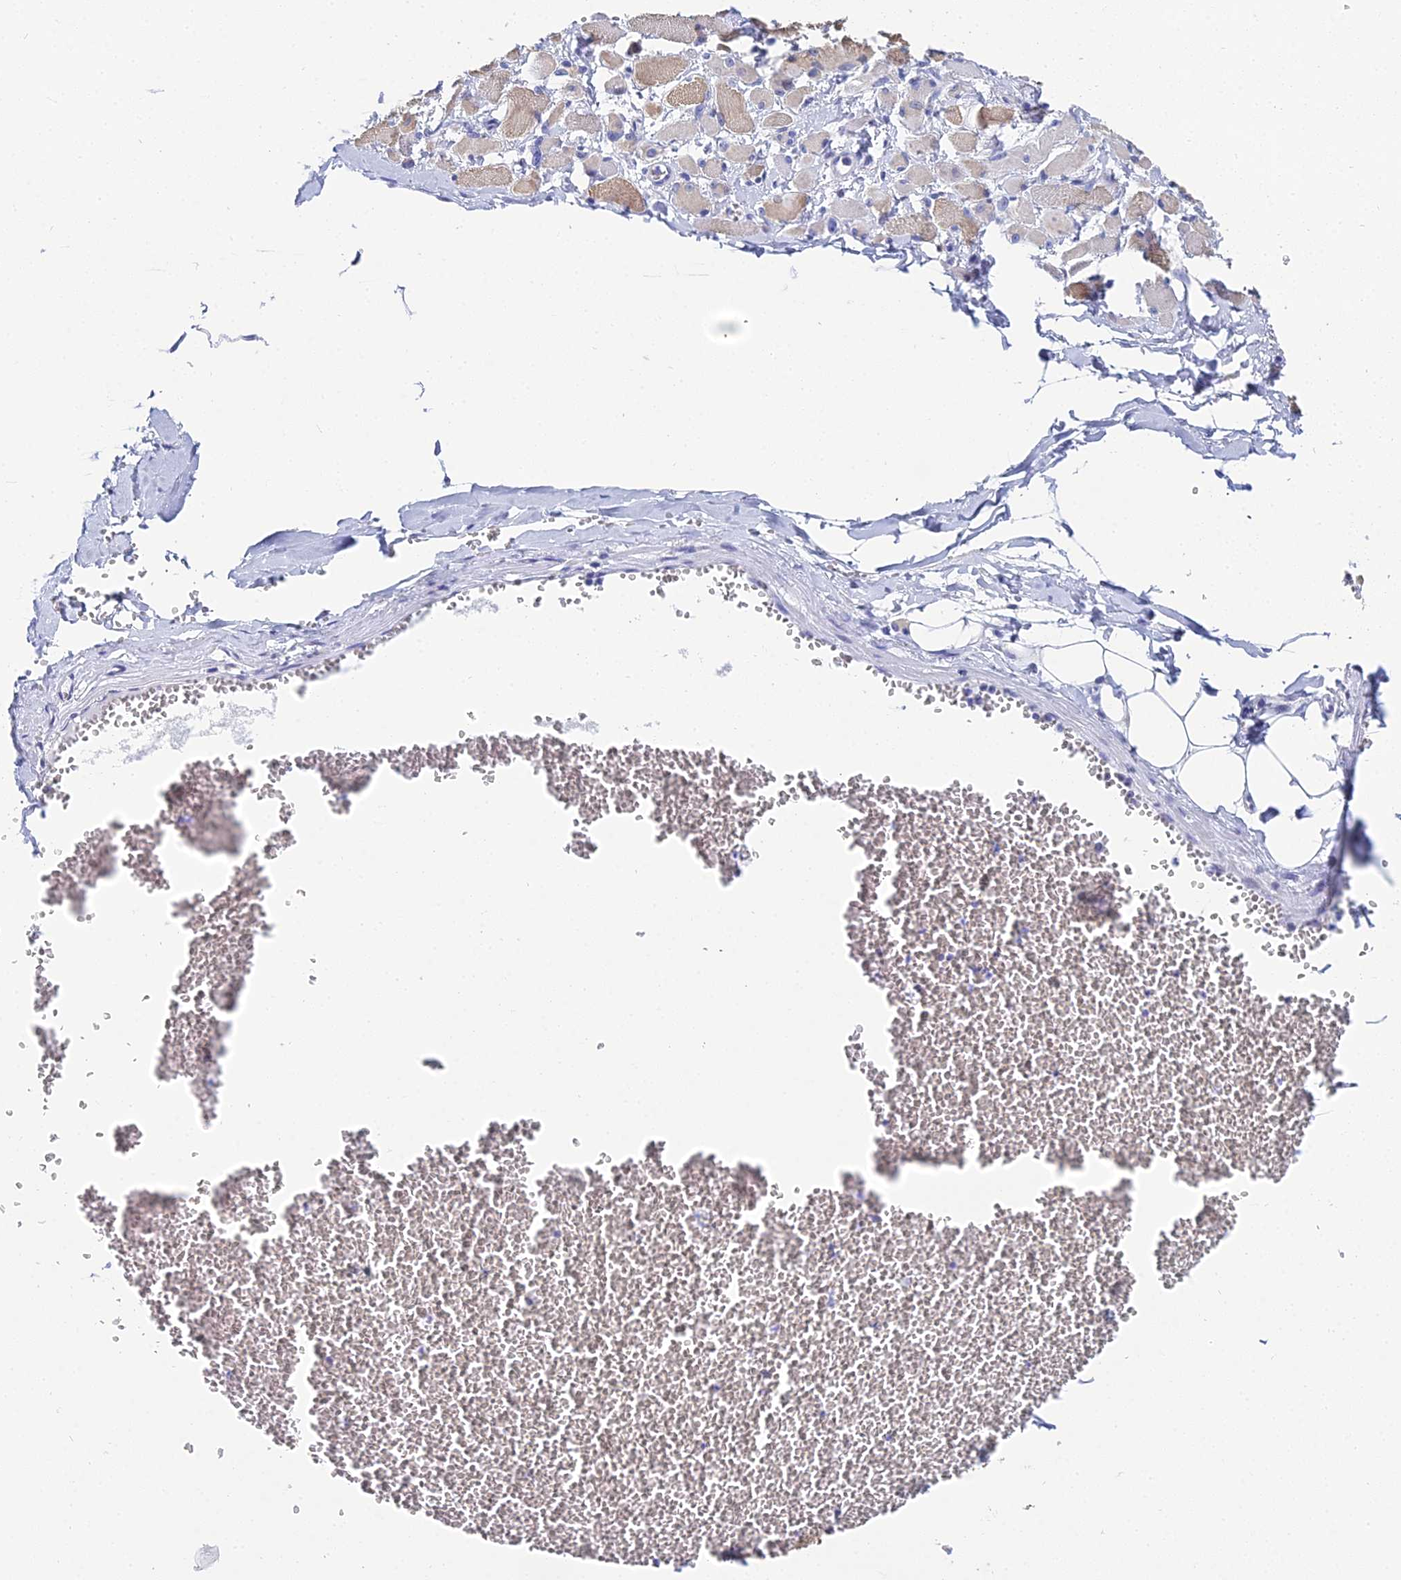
{"staining": {"intensity": "weak", "quantity": "<25%", "location": "cytoplasmic/membranous"}, "tissue": "skeletal muscle", "cell_type": "Myocytes", "image_type": "normal", "snomed": [{"axis": "morphology", "description": "Normal tissue, NOS"}, {"axis": "morphology", "description": "Basal cell carcinoma"}, {"axis": "topography", "description": "Skeletal muscle"}], "caption": "This photomicrograph is of normal skeletal muscle stained with IHC to label a protein in brown with the nuclei are counter-stained blue. There is no expression in myocytes.", "gene": "OCM2", "patient": {"sex": "female", "age": 64}}